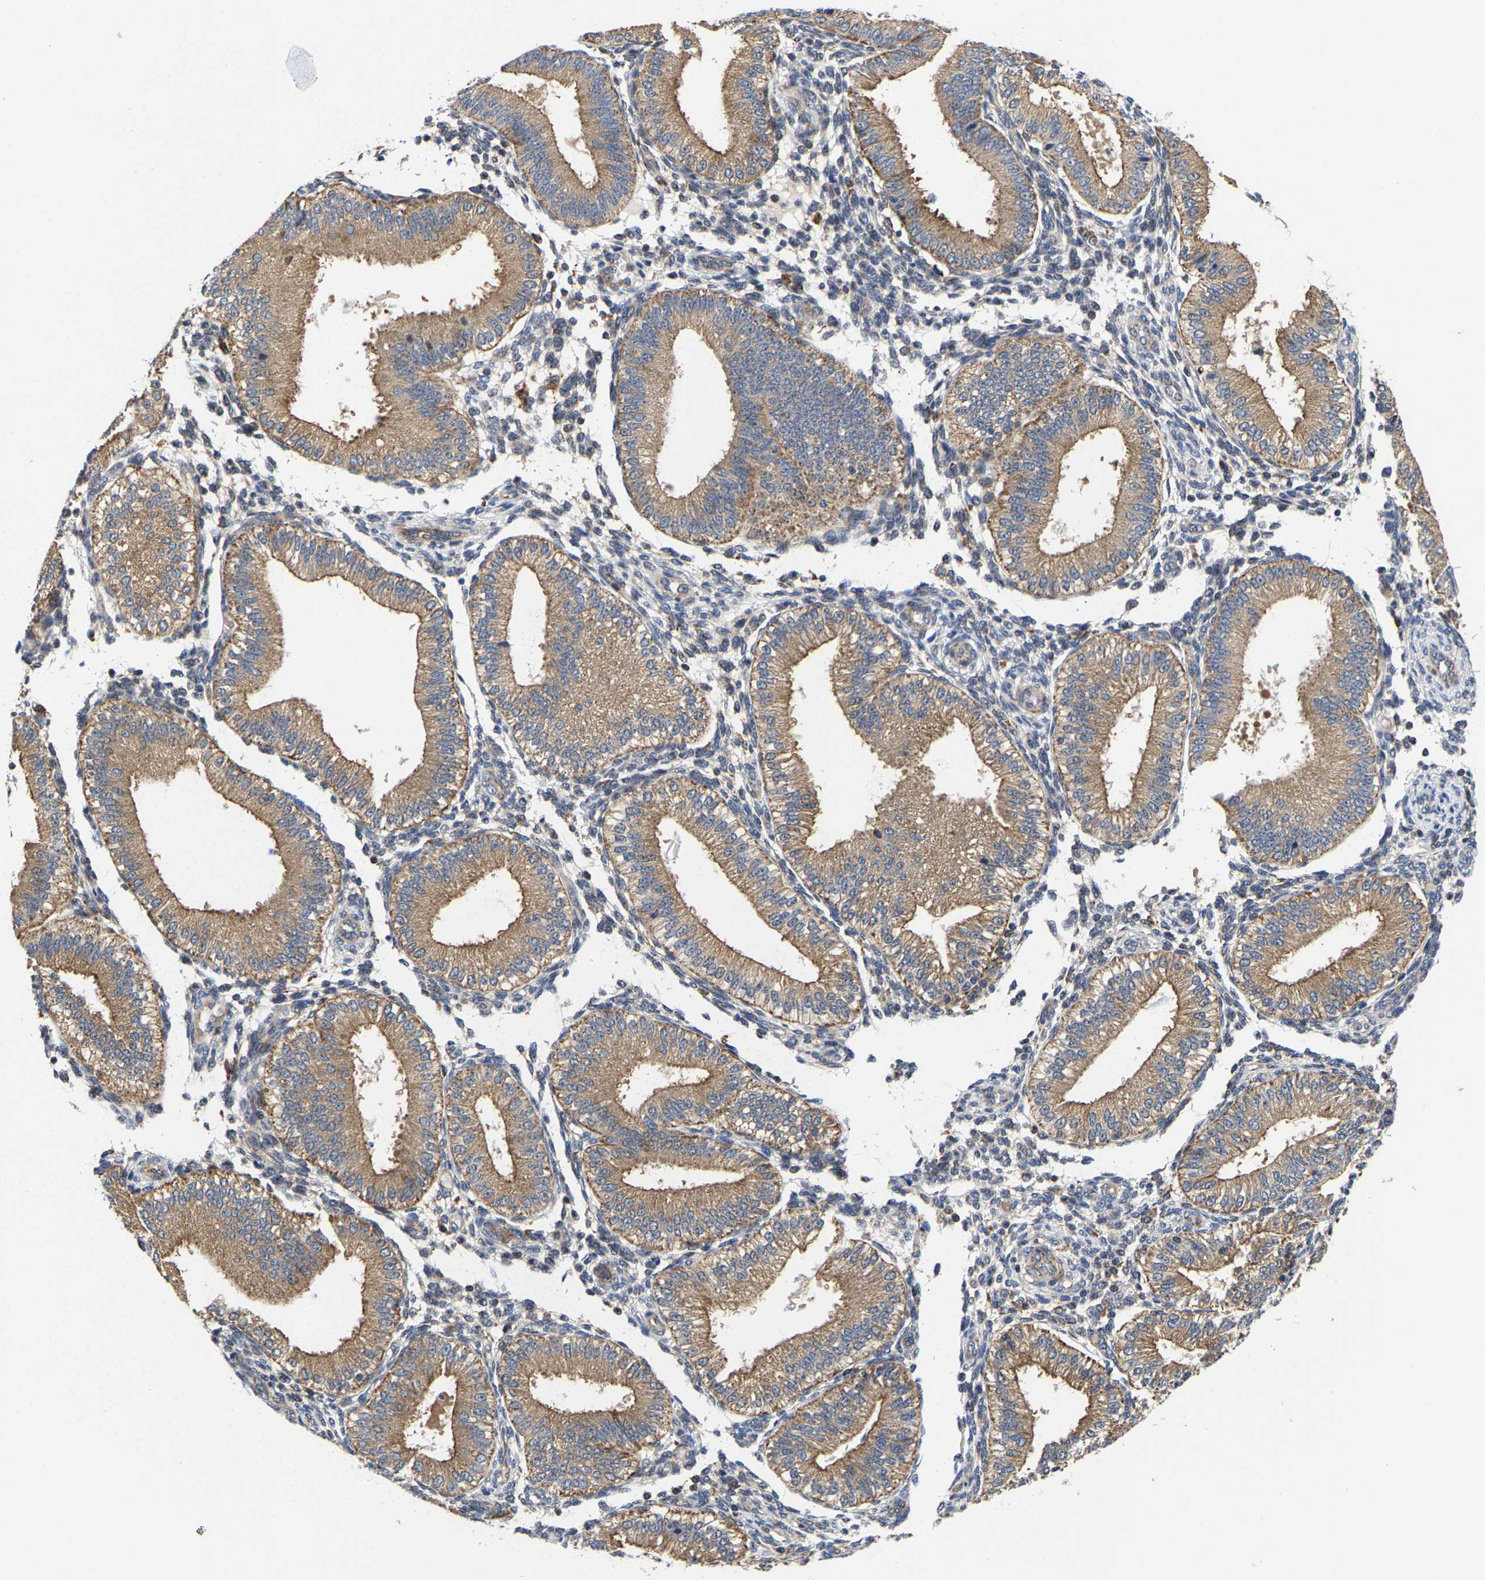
{"staining": {"intensity": "weak", "quantity": "<25%", "location": "cytoplasmic/membranous"}, "tissue": "endometrium", "cell_type": "Cells in endometrial stroma", "image_type": "normal", "snomed": [{"axis": "morphology", "description": "Normal tissue, NOS"}, {"axis": "topography", "description": "Endometrium"}], "caption": "The photomicrograph shows no staining of cells in endometrial stroma in normal endometrium. (DAB (3,3'-diaminobenzidine) IHC with hematoxylin counter stain).", "gene": "PFKFB3", "patient": {"sex": "female", "age": 39}}